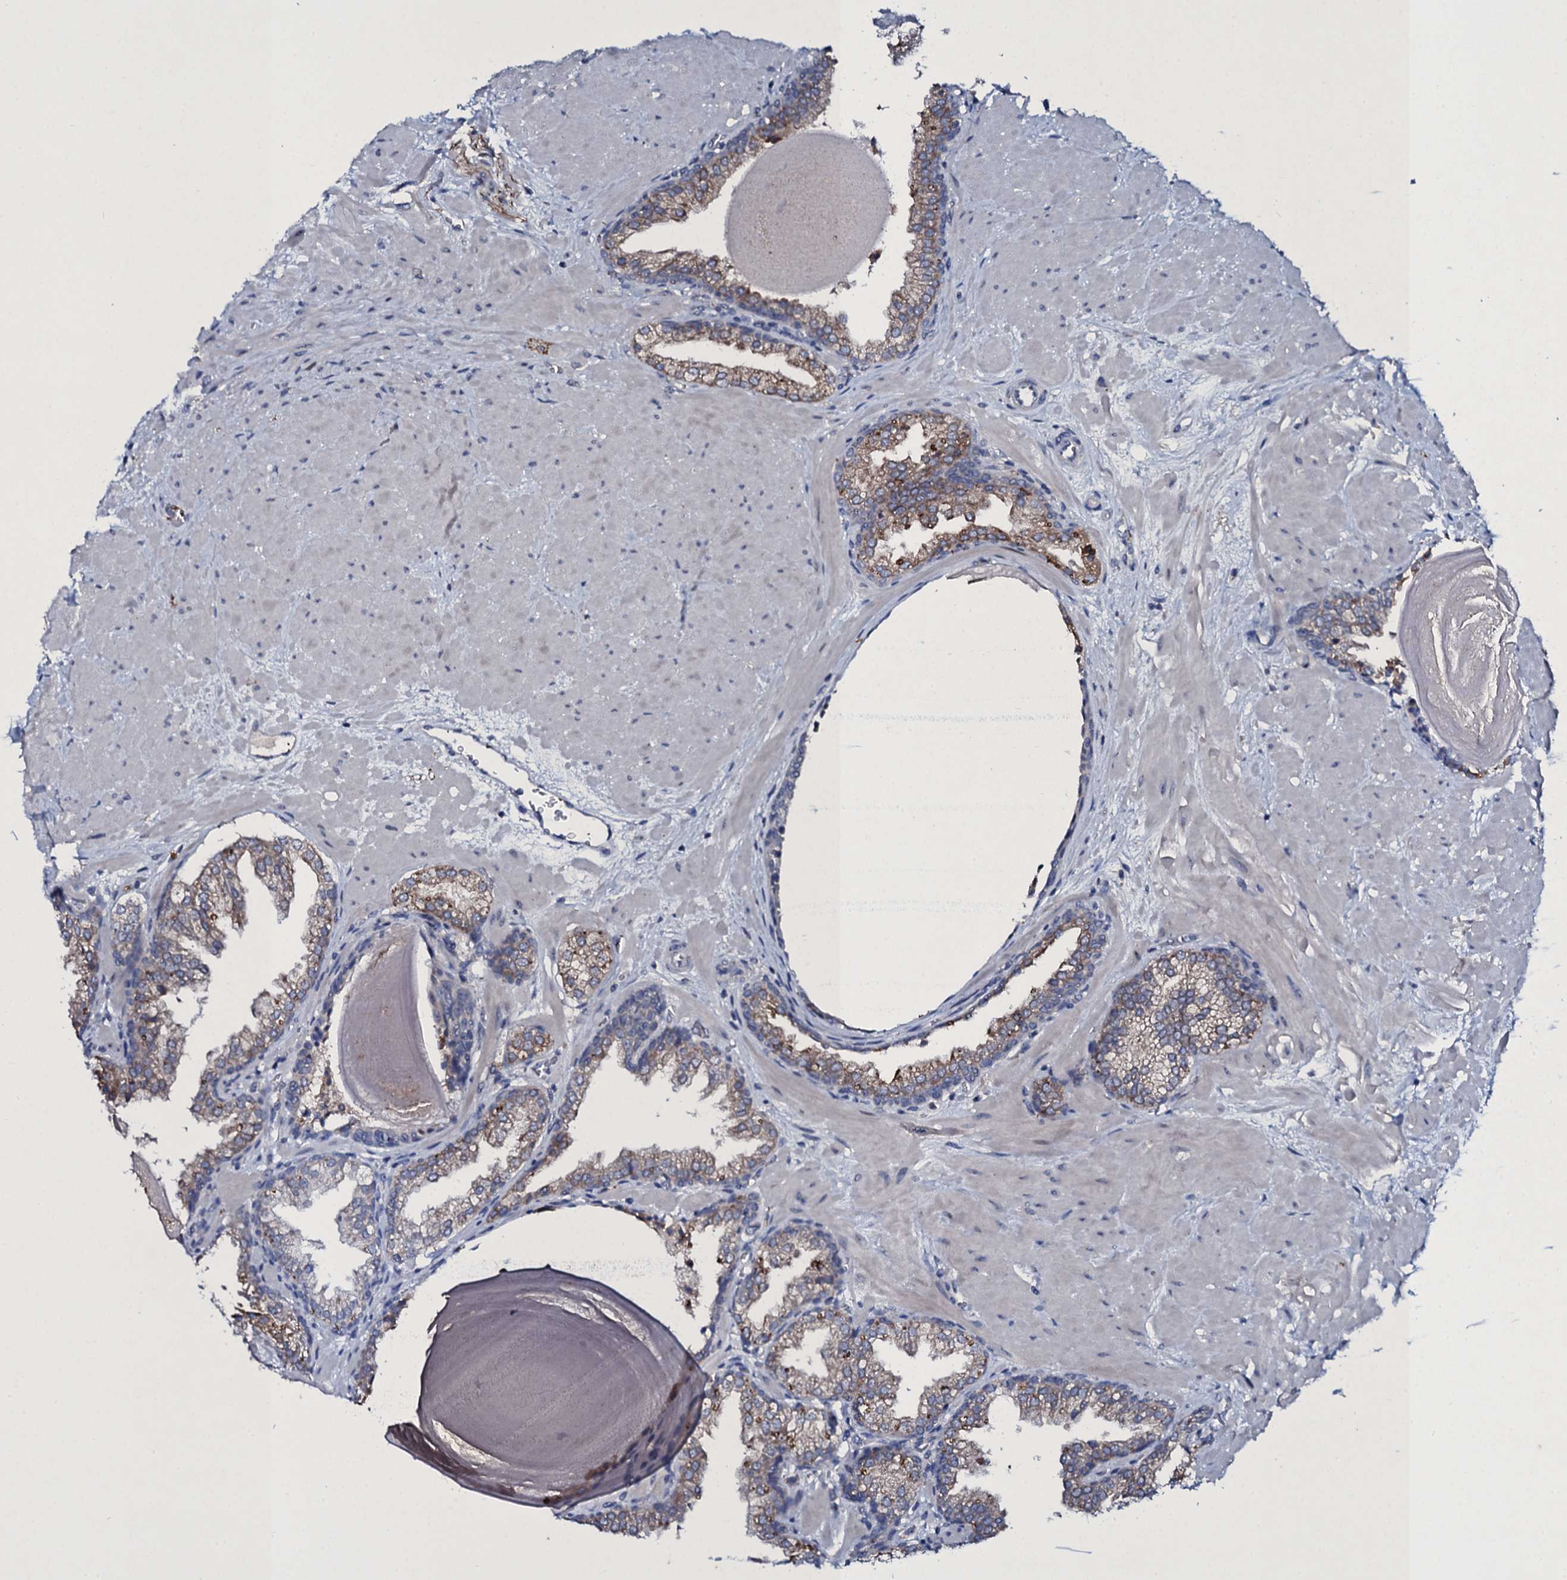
{"staining": {"intensity": "moderate", "quantity": "25%-75%", "location": "cytoplasmic/membranous"}, "tissue": "prostate", "cell_type": "Glandular cells", "image_type": "normal", "snomed": [{"axis": "morphology", "description": "Normal tissue, NOS"}, {"axis": "topography", "description": "Prostate"}], "caption": "IHC staining of normal prostate, which demonstrates medium levels of moderate cytoplasmic/membranous expression in approximately 25%-75% of glandular cells indicating moderate cytoplasmic/membranous protein expression. The staining was performed using DAB (brown) for protein detection and nuclei were counterstained in hematoxylin (blue).", "gene": "TPGS2", "patient": {"sex": "male", "age": 48}}